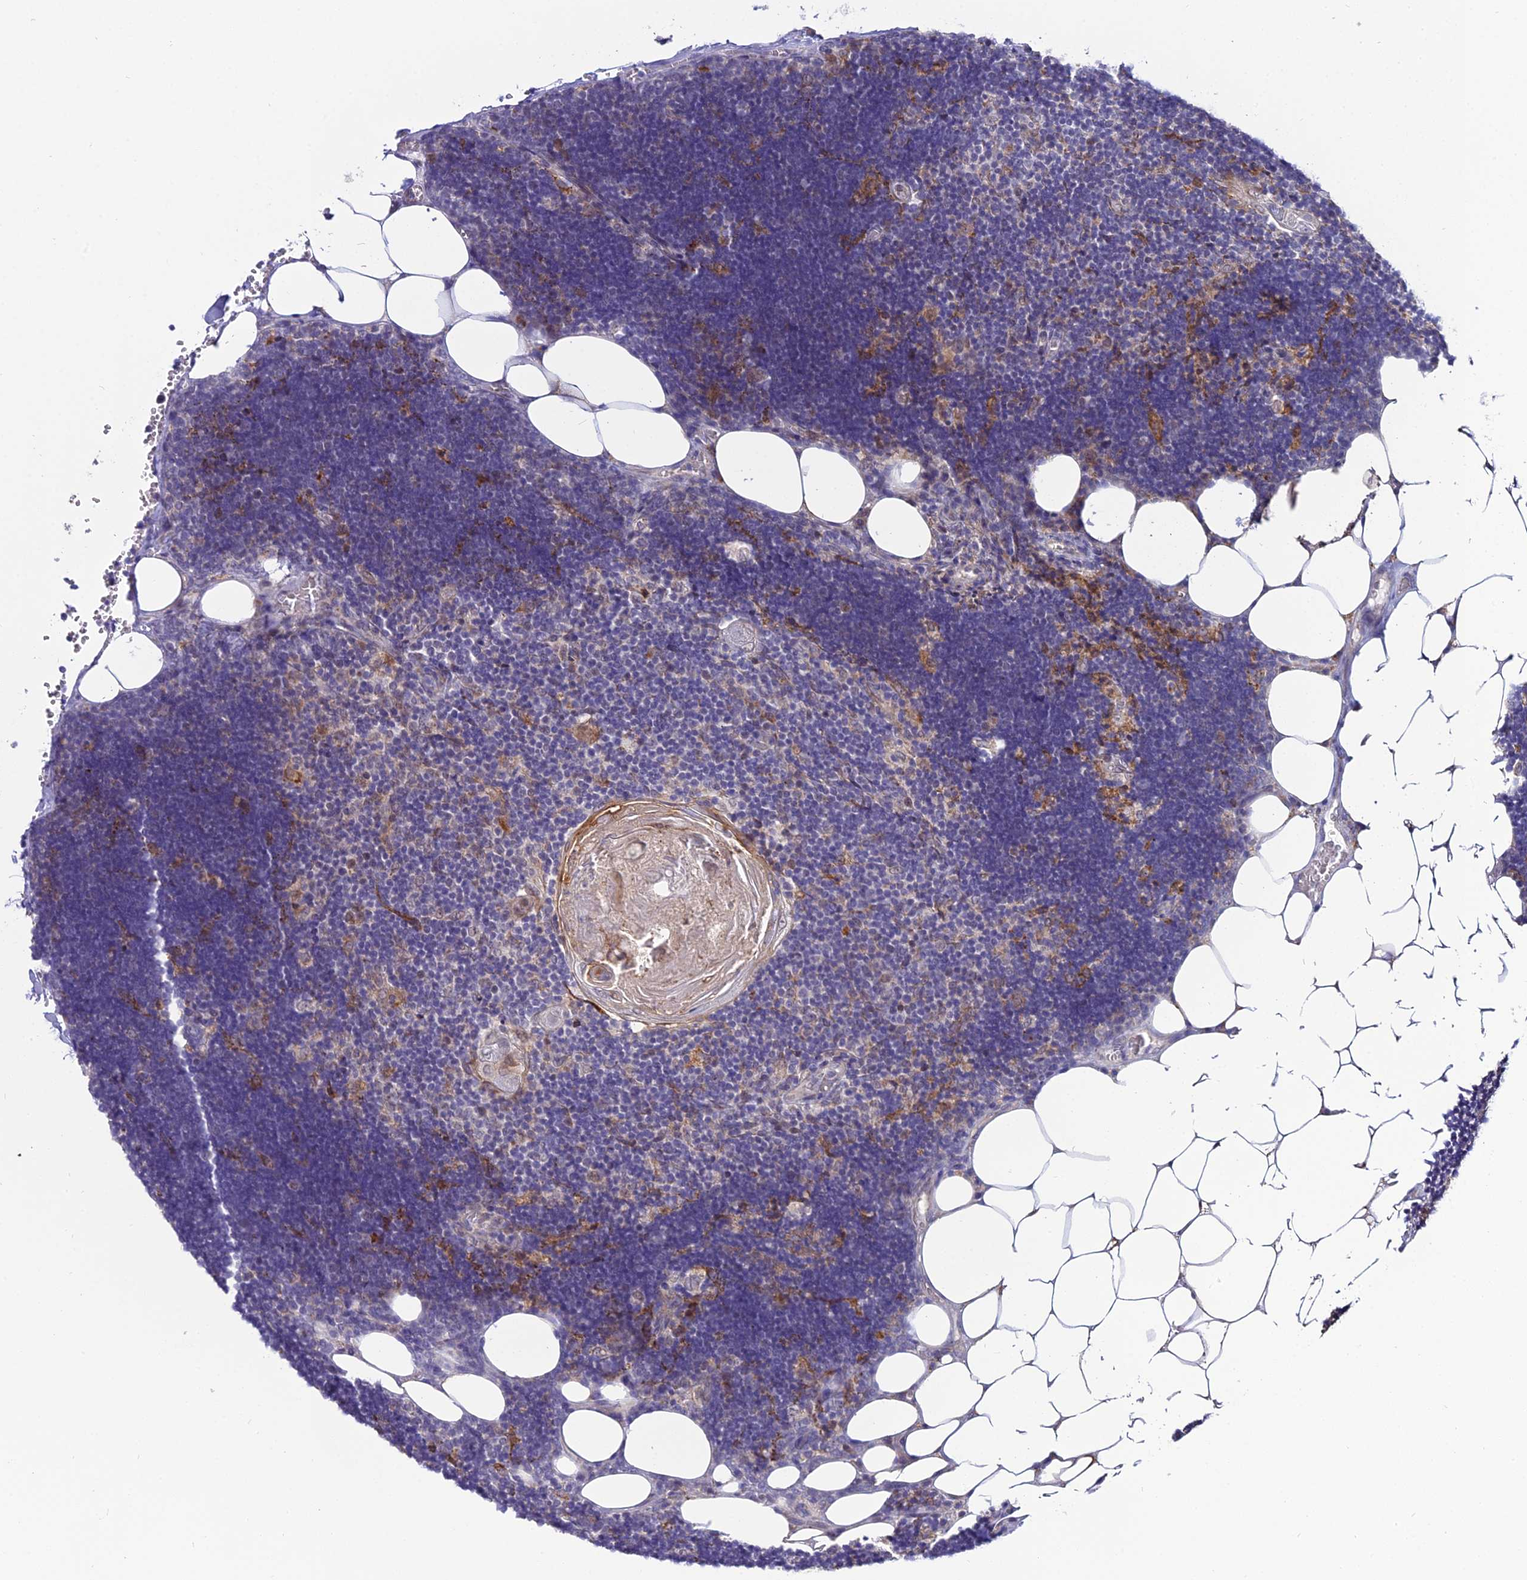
{"staining": {"intensity": "negative", "quantity": "none", "location": "none"}, "tissue": "lymph node", "cell_type": "Germinal center cells", "image_type": "normal", "snomed": [{"axis": "morphology", "description": "Normal tissue, NOS"}, {"axis": "topography", "description": "Lymph node"}], "caption": "This is a photomicrograph of immunohistochemistry (IHC) staining of normal lymph node, which shows no positivity in germinal center cells.", "gene": "TROAP", "patient": {"sex": "male", "age": 33}}